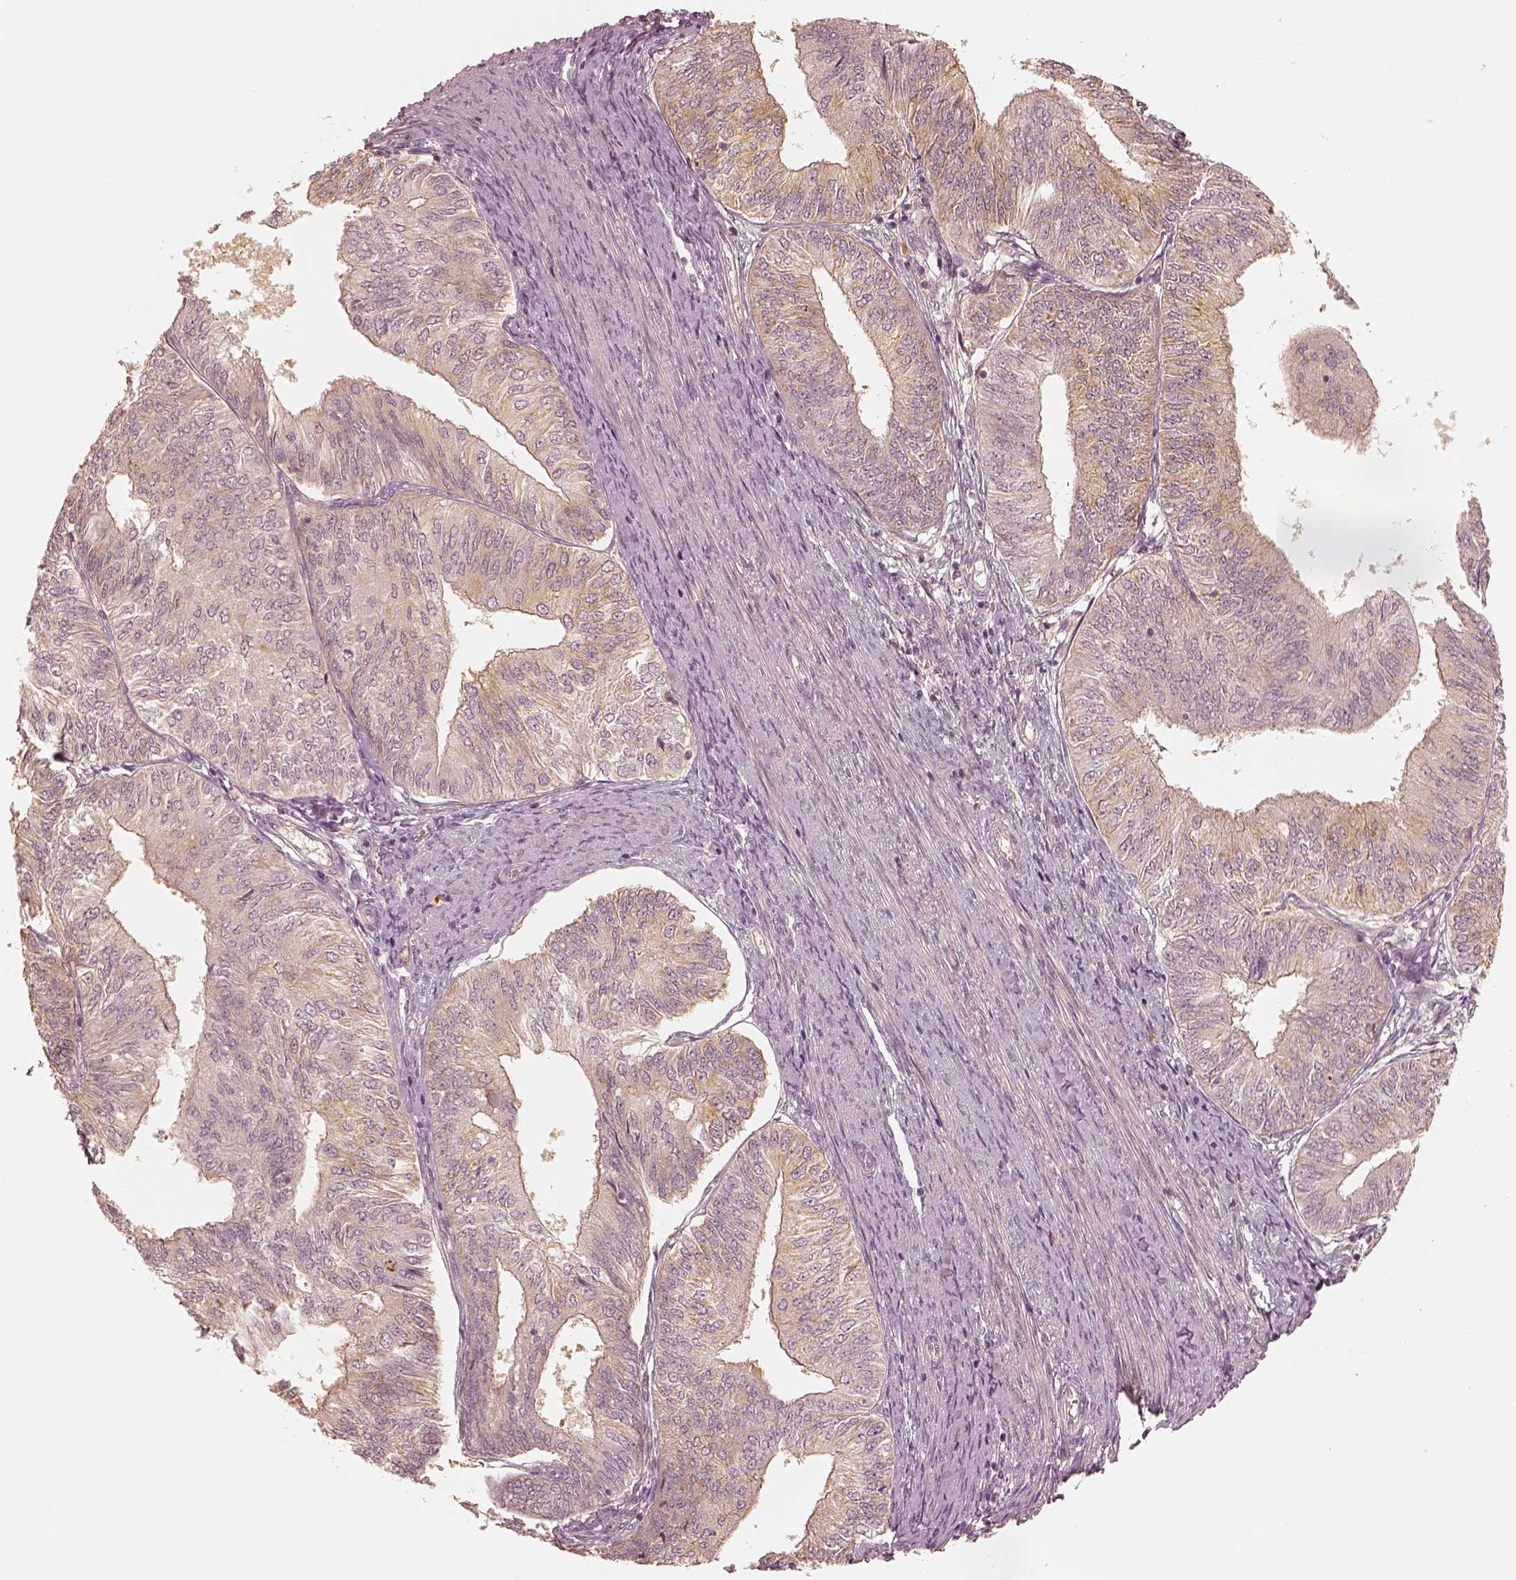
{"staining": {"intensity": "weak", "quantity": "25%-75%", "location": "cytoplasmic/membranous"}, "tissue": "endometrial cancer", "cell_type": "Tumor cells", "image_type": "cancer", "snomed": [{"axis": "morphology", "description": "Adenocarcinoma, NOS"}, {"axis": "topography", "description": "Endometrium"}], "caption": "DAB immunohistochemical staining of adenocarcinoma (endometrial) shows weak cytoplasmic/membranous protein staining in approximately 25%-75% of tumor cells.", "gene": "GORASP2", "patient": {"sex": "female", "age": 58}}